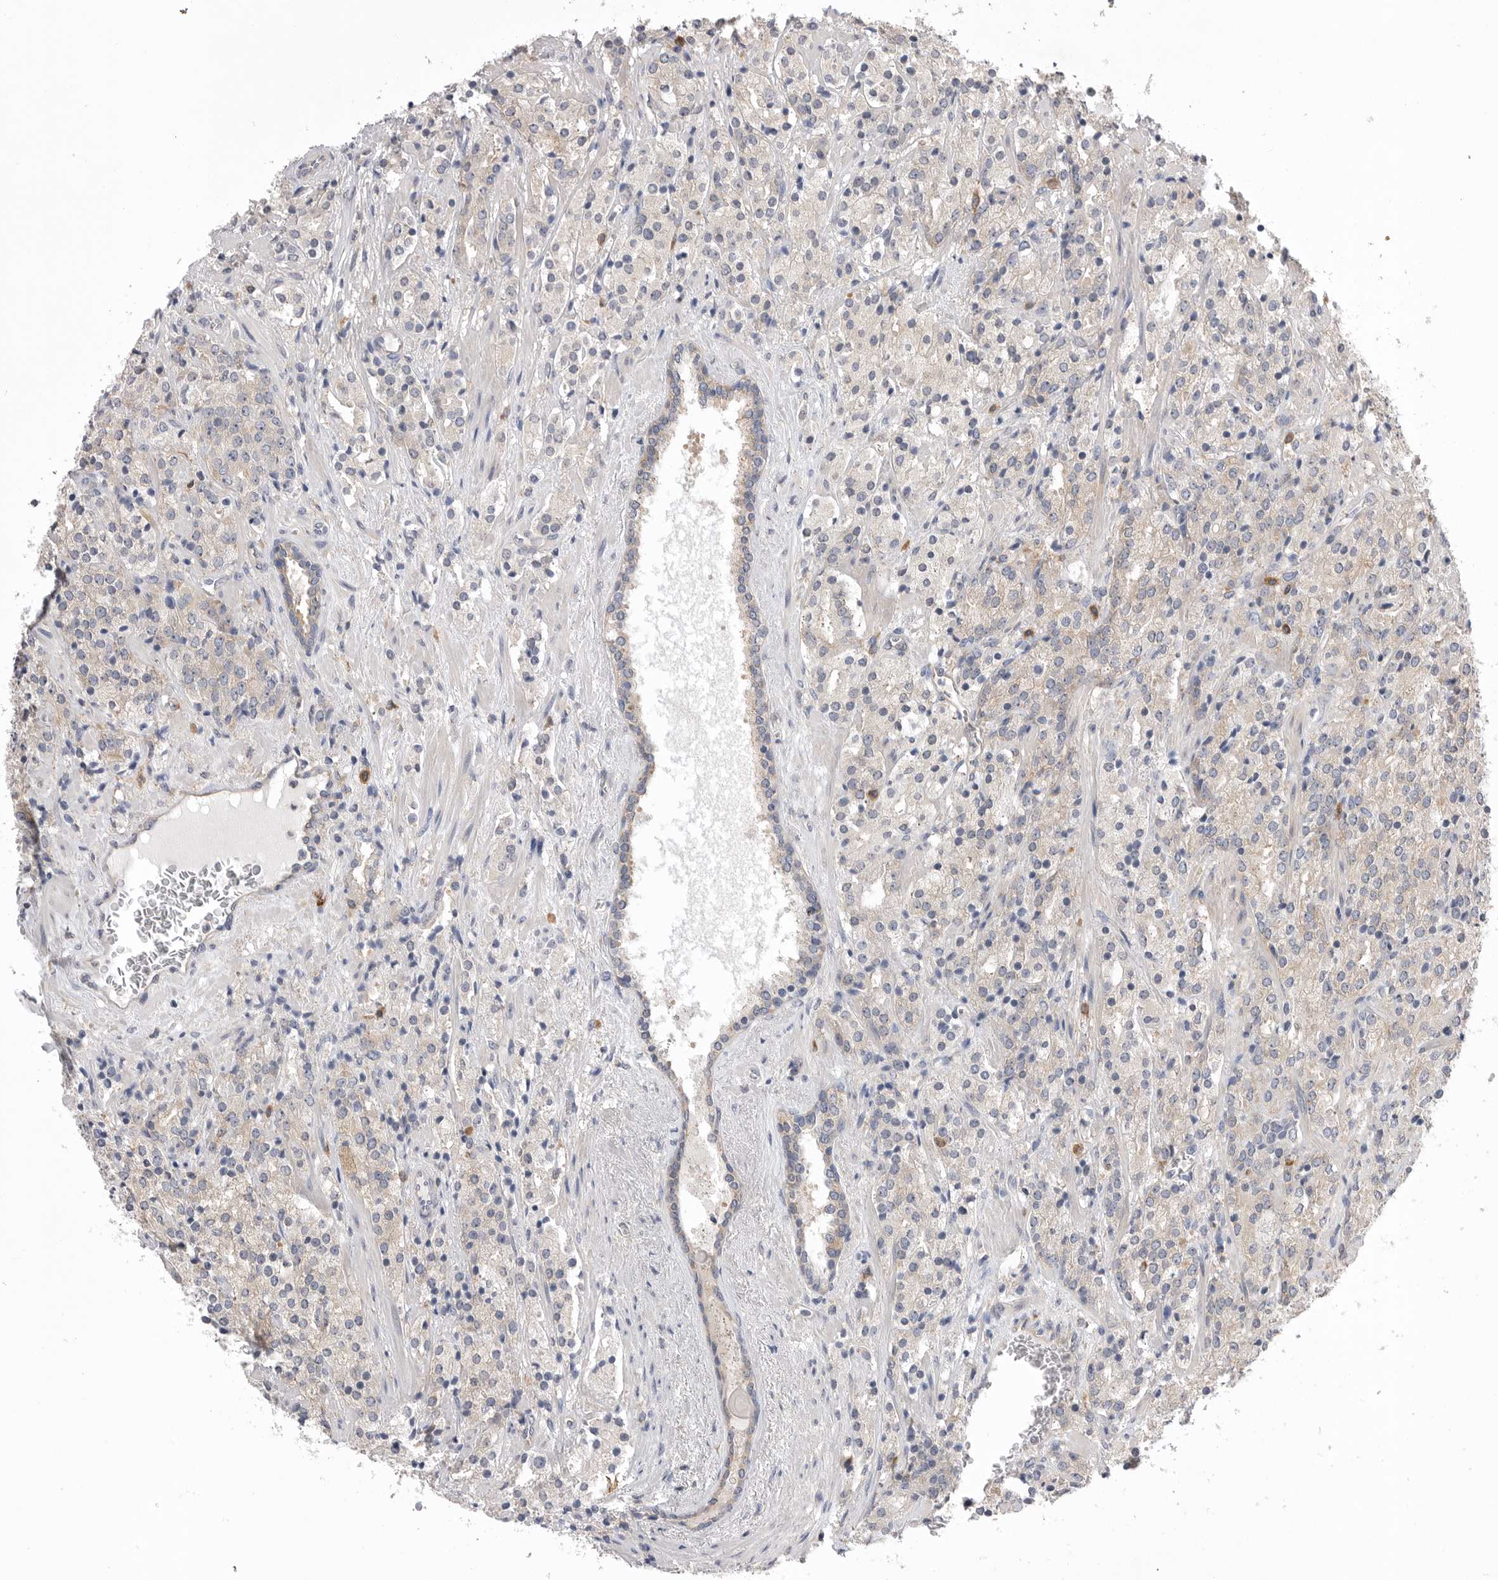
{"staining": {"intensity": "negative", "quantity": "none", "location": "none"}, "tissue": "prostate cancer", "cell_type": "Tumor cells", "image_type": "cancer", "snomed": [{"axis": "morphology", "description": "Adenocarcinoma, High grade"}, {"axis": "topography", "description": "Prostate"}], "caption": "This histopathology image is of adenocarcinoma (high-grade) (prostate) stained with immunohistochemistry (IHC) to label a protein in brown with the nuclei are counter-stained blue. There is no staining in tumor cells.", "gene": "VAC14", "patient": {"sex": "male", "age": 71}}